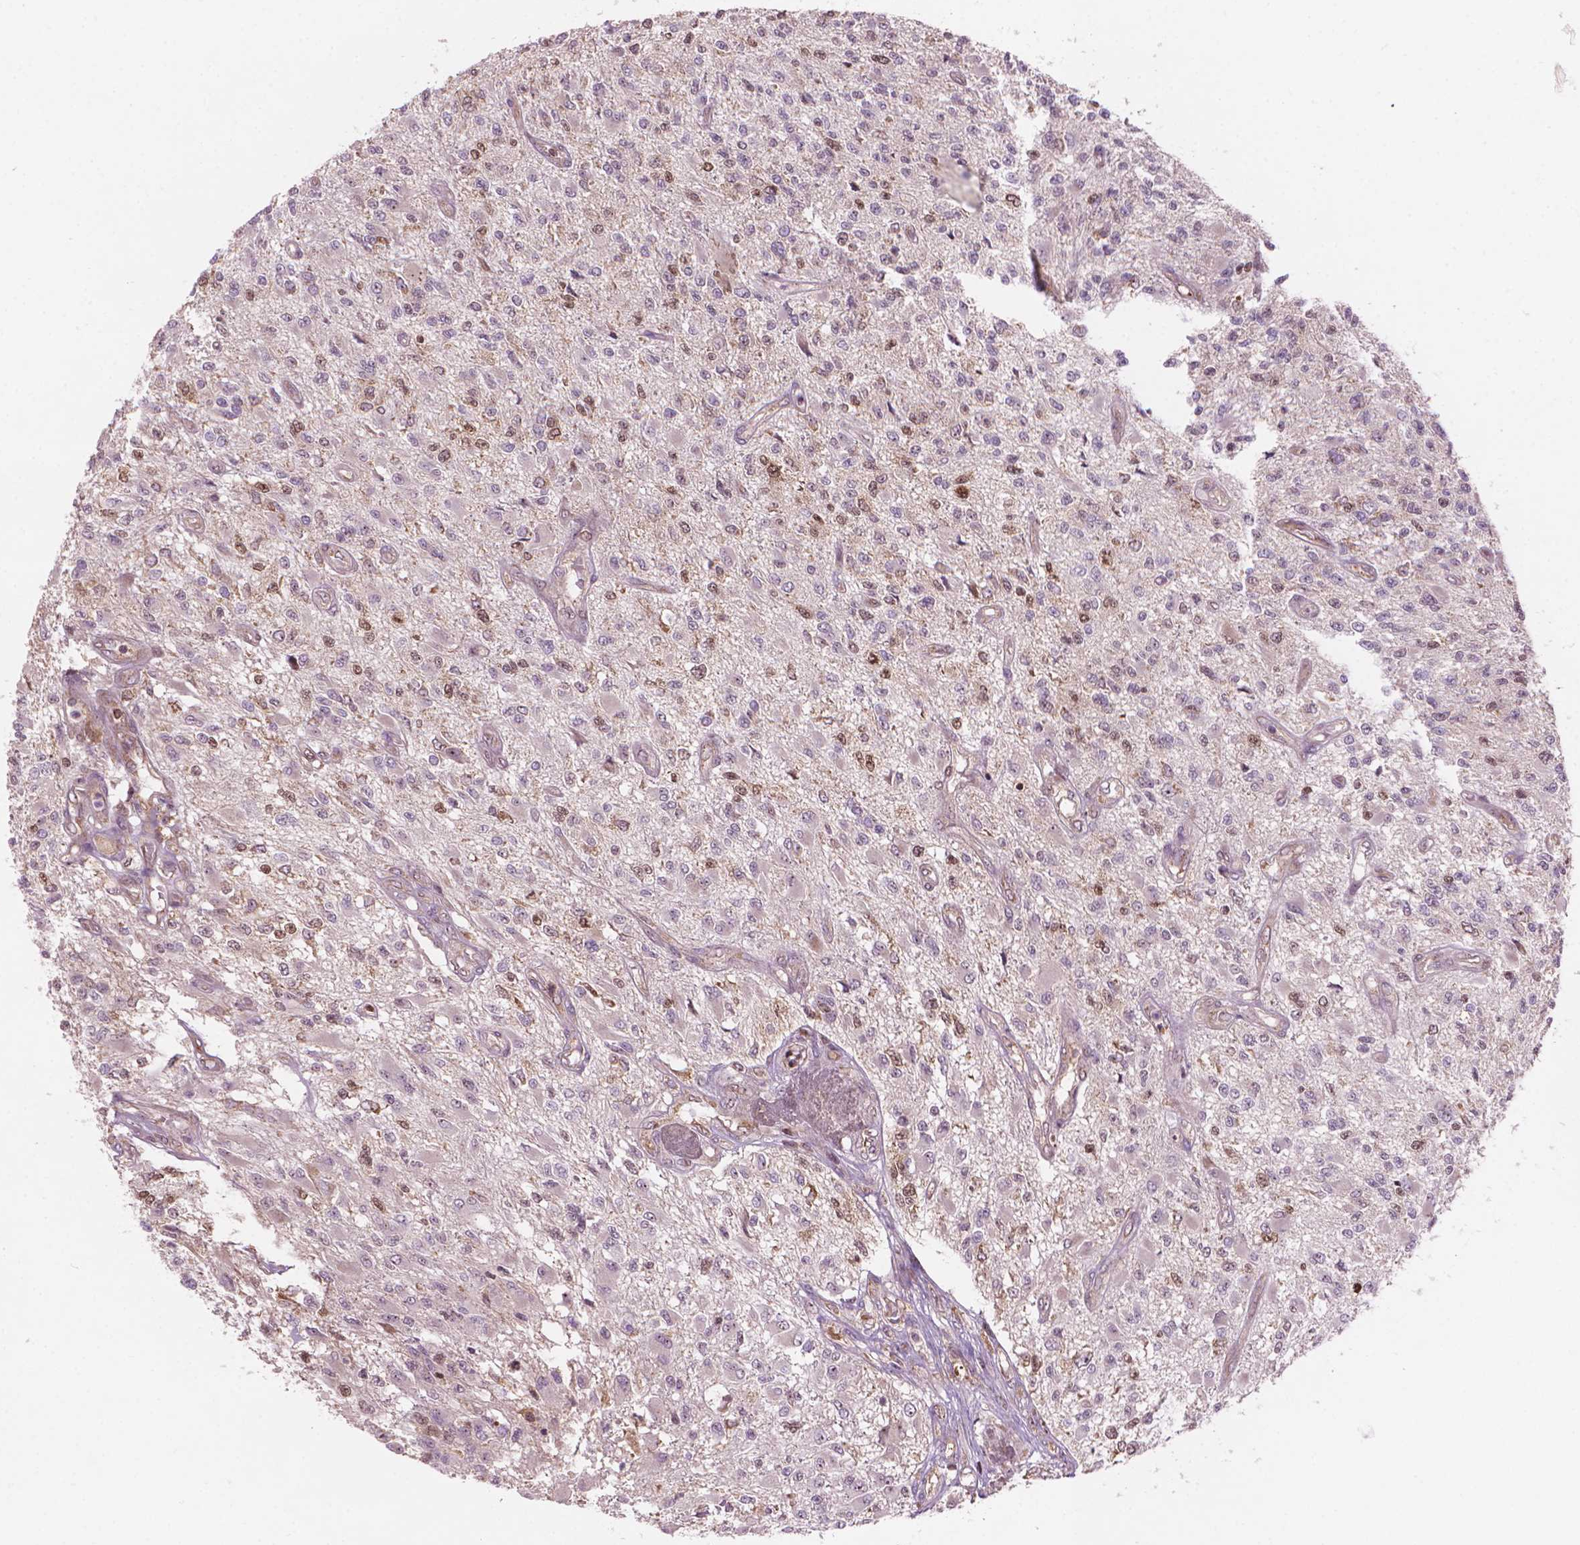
{"staining": {"intensity": "moderate", "quantity": "<25%", "location": "nuclear"}, "tissue": "glioma", "cell_type": "Tumor cells", "image_type": "cancer", "snomed": [{"axis": "morphology", "description": "Glioma, malignant, High grade"}, {"axis": "topography", "description": "Brain"}], "caption": "There is low levels of moderate nuclear positivity in tumor cells of glioma, as demonstrated by immunohistochemical staining (brown color).", "gene": "SMC2", "patient": {"sex": "female", "age": 63}}